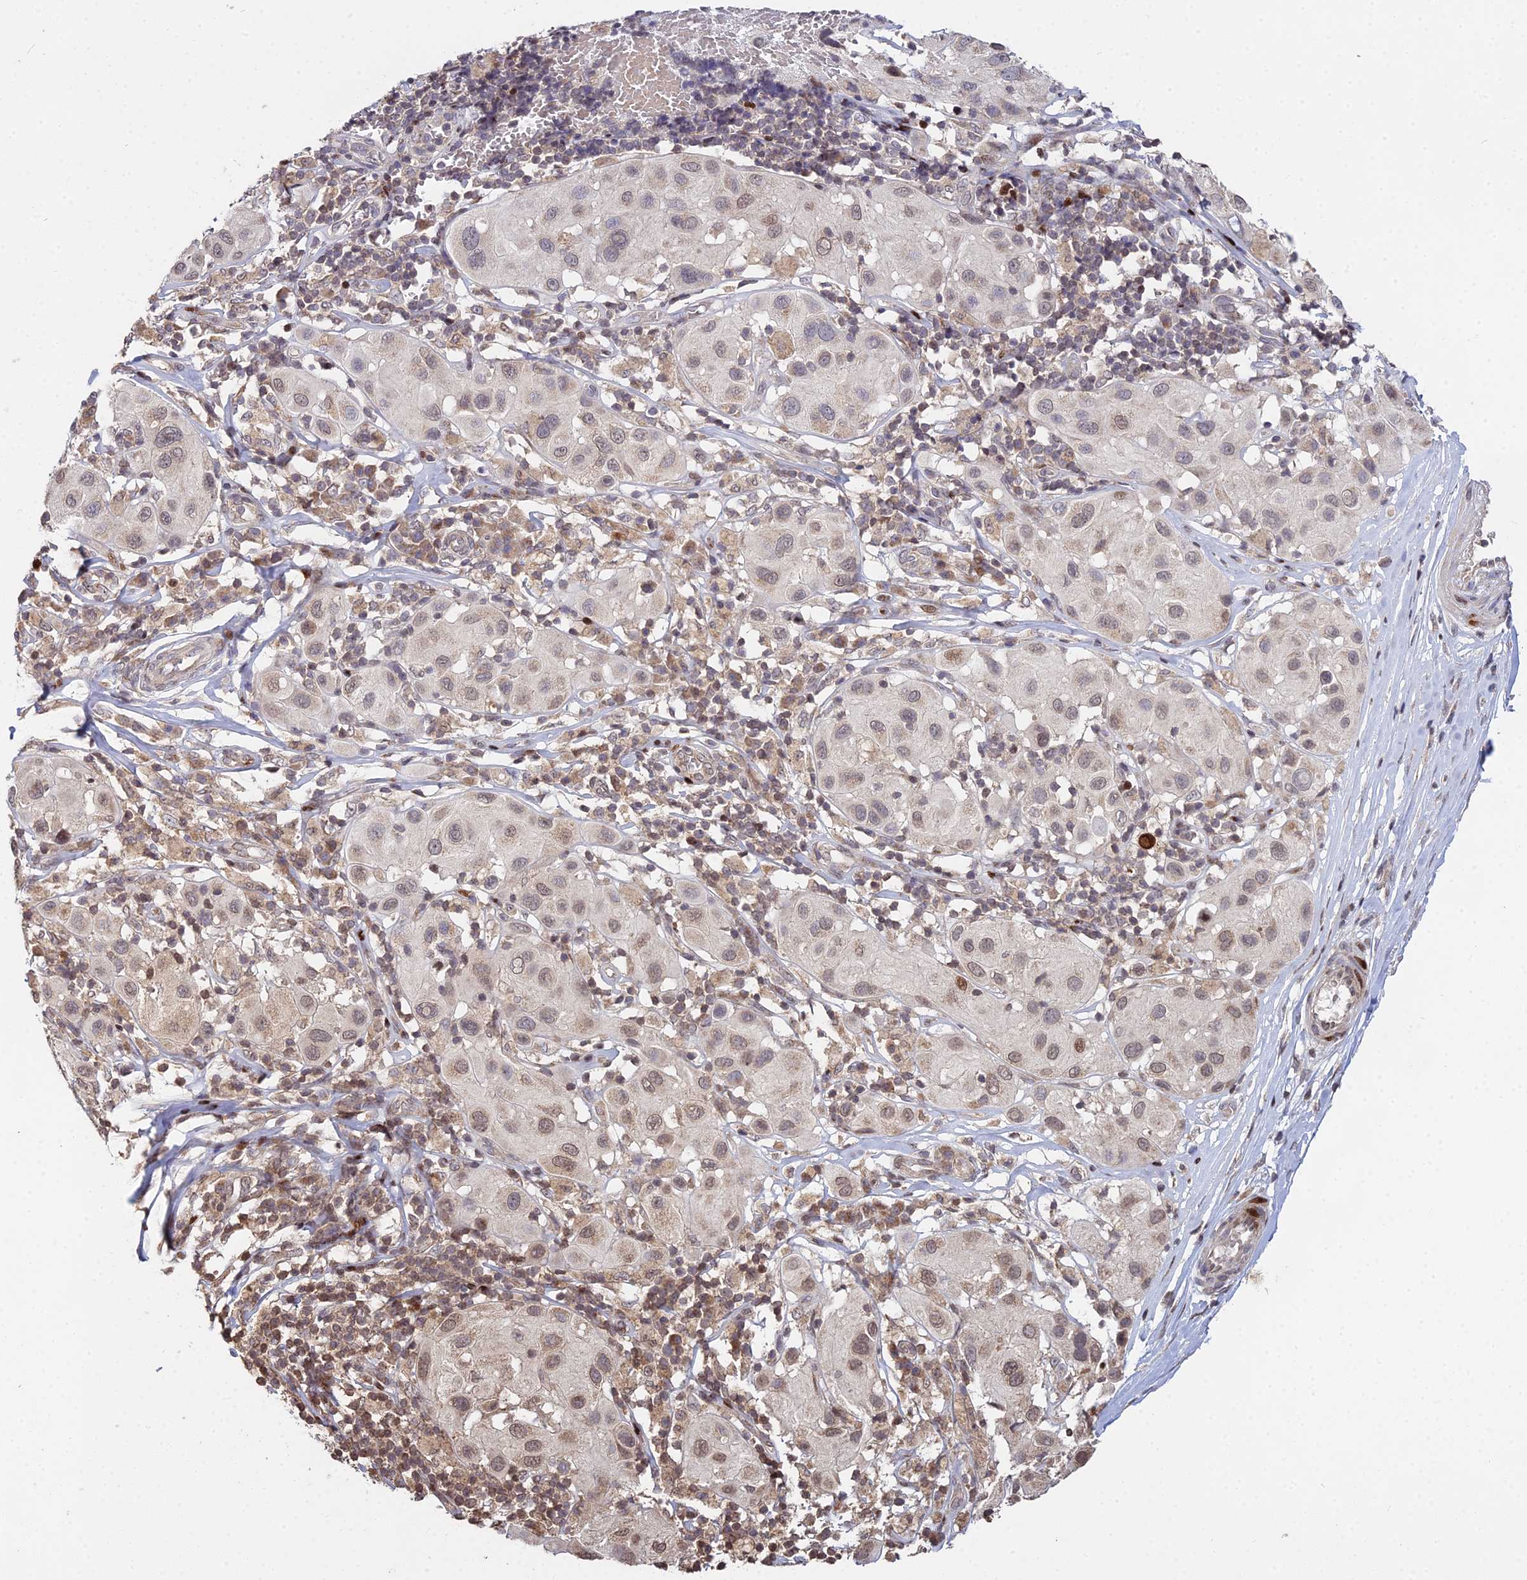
{"staining": {"intensity": "moderate", "quantity": "25%-75%", "location": "cytoplasmic/membranous,nuclear"}, "tissue": "melanoma", "cell_type": "Tumor cells", "image_type": "cancer", "snomed": [{"axis": "morphology", "description": "Malignant melanoma, Metastatic site"}, {"axis": "topography", "description": "Skin"}], "caption": "Approximately 25%-75% of tumor cells in malignant melanoma (metastatic site) demonstrate moderate cytoplasmic/membranous and nuclear protein positivity as visualized by brown immunohistochemical staining.", "gene": "RBMS2", "patient": {"sex": "male", "age": 41}}